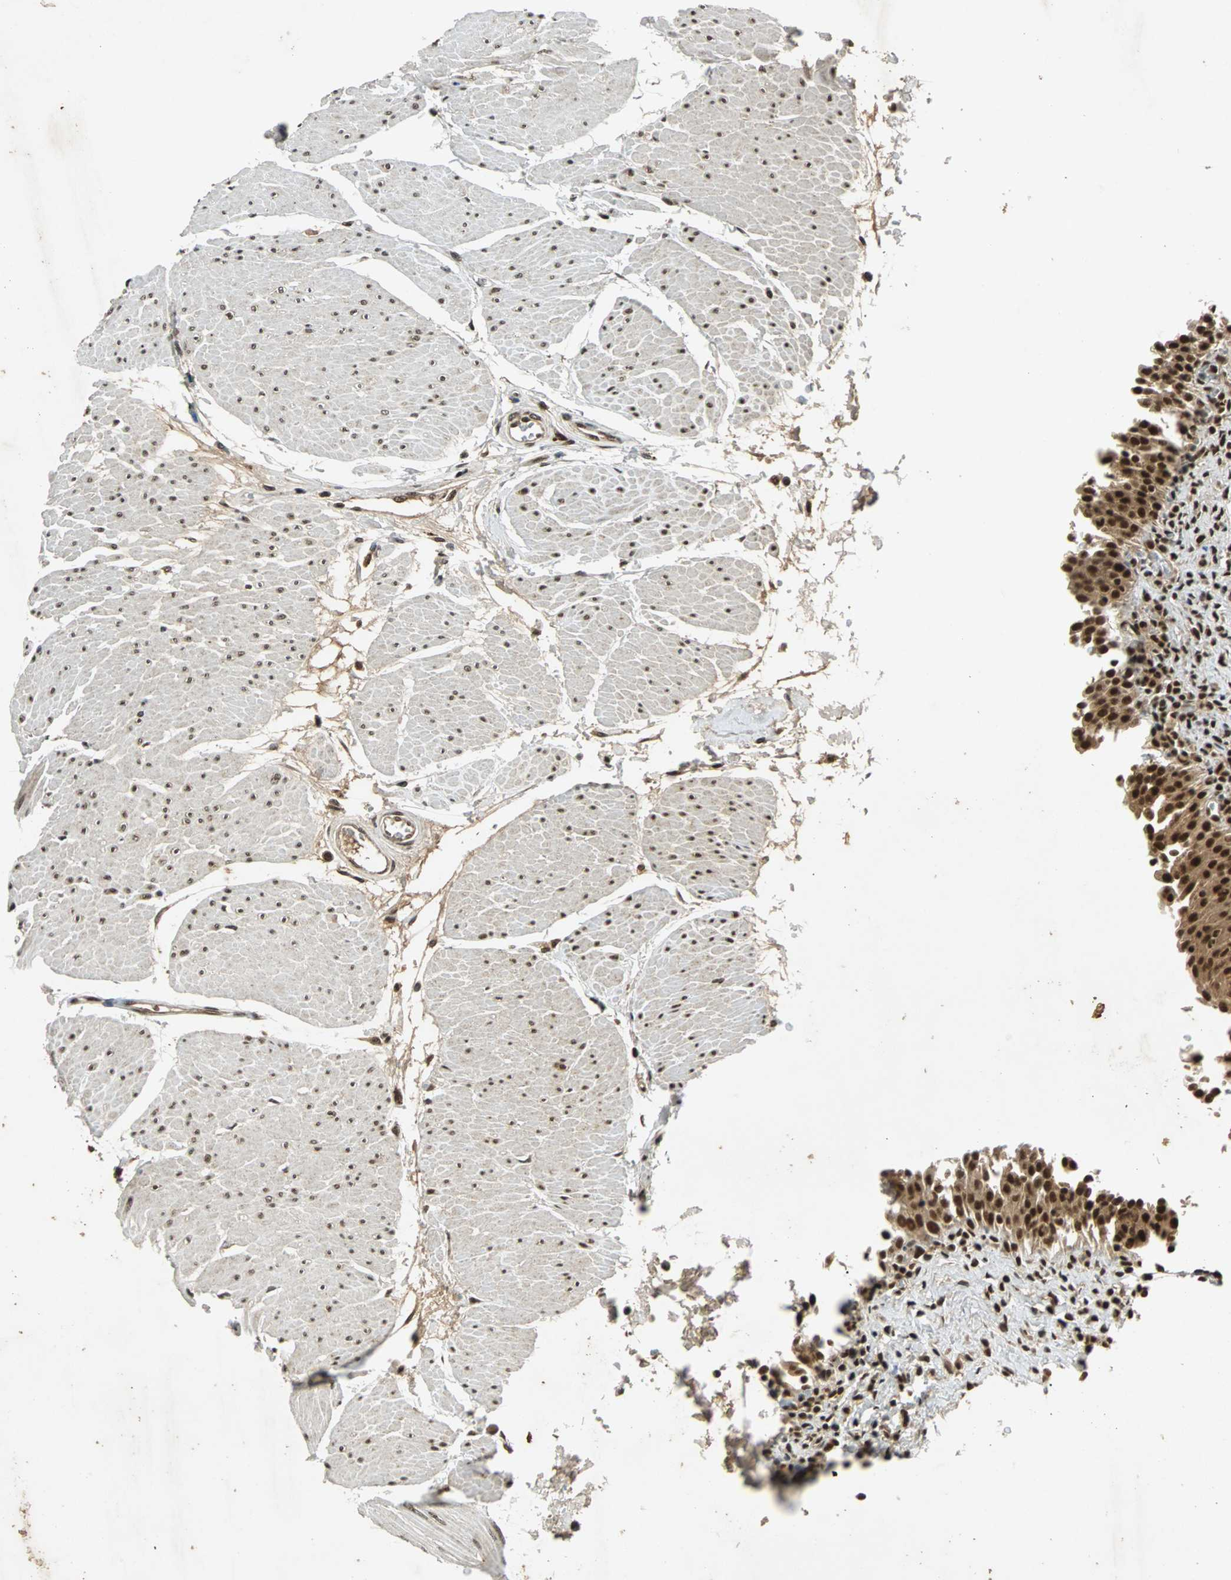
{"staining": {"intensity": "strong", "quantity": ">75%", "location": "nuclear"}, "tissue": "urinary bladder", "cell_type": "Urothelial cells", "image_type": "normal", "snomed": [{"axis": "morphology", "description": "Normal tissue, NOS"}, {"axis": "topography", "description": "Urinary bladder"}], "caption": "Immunohistochemistry (DAB (3,3'-diaminobenzidine)) staining of benign human urinary bladder shows strong nuclear protein staining in approximately >75% of urothelial cells. (DAB IHC with brightfield microscopy, high magnification).", "gene": "TAF5", "patient": {"sex": "male", "age": 51}}